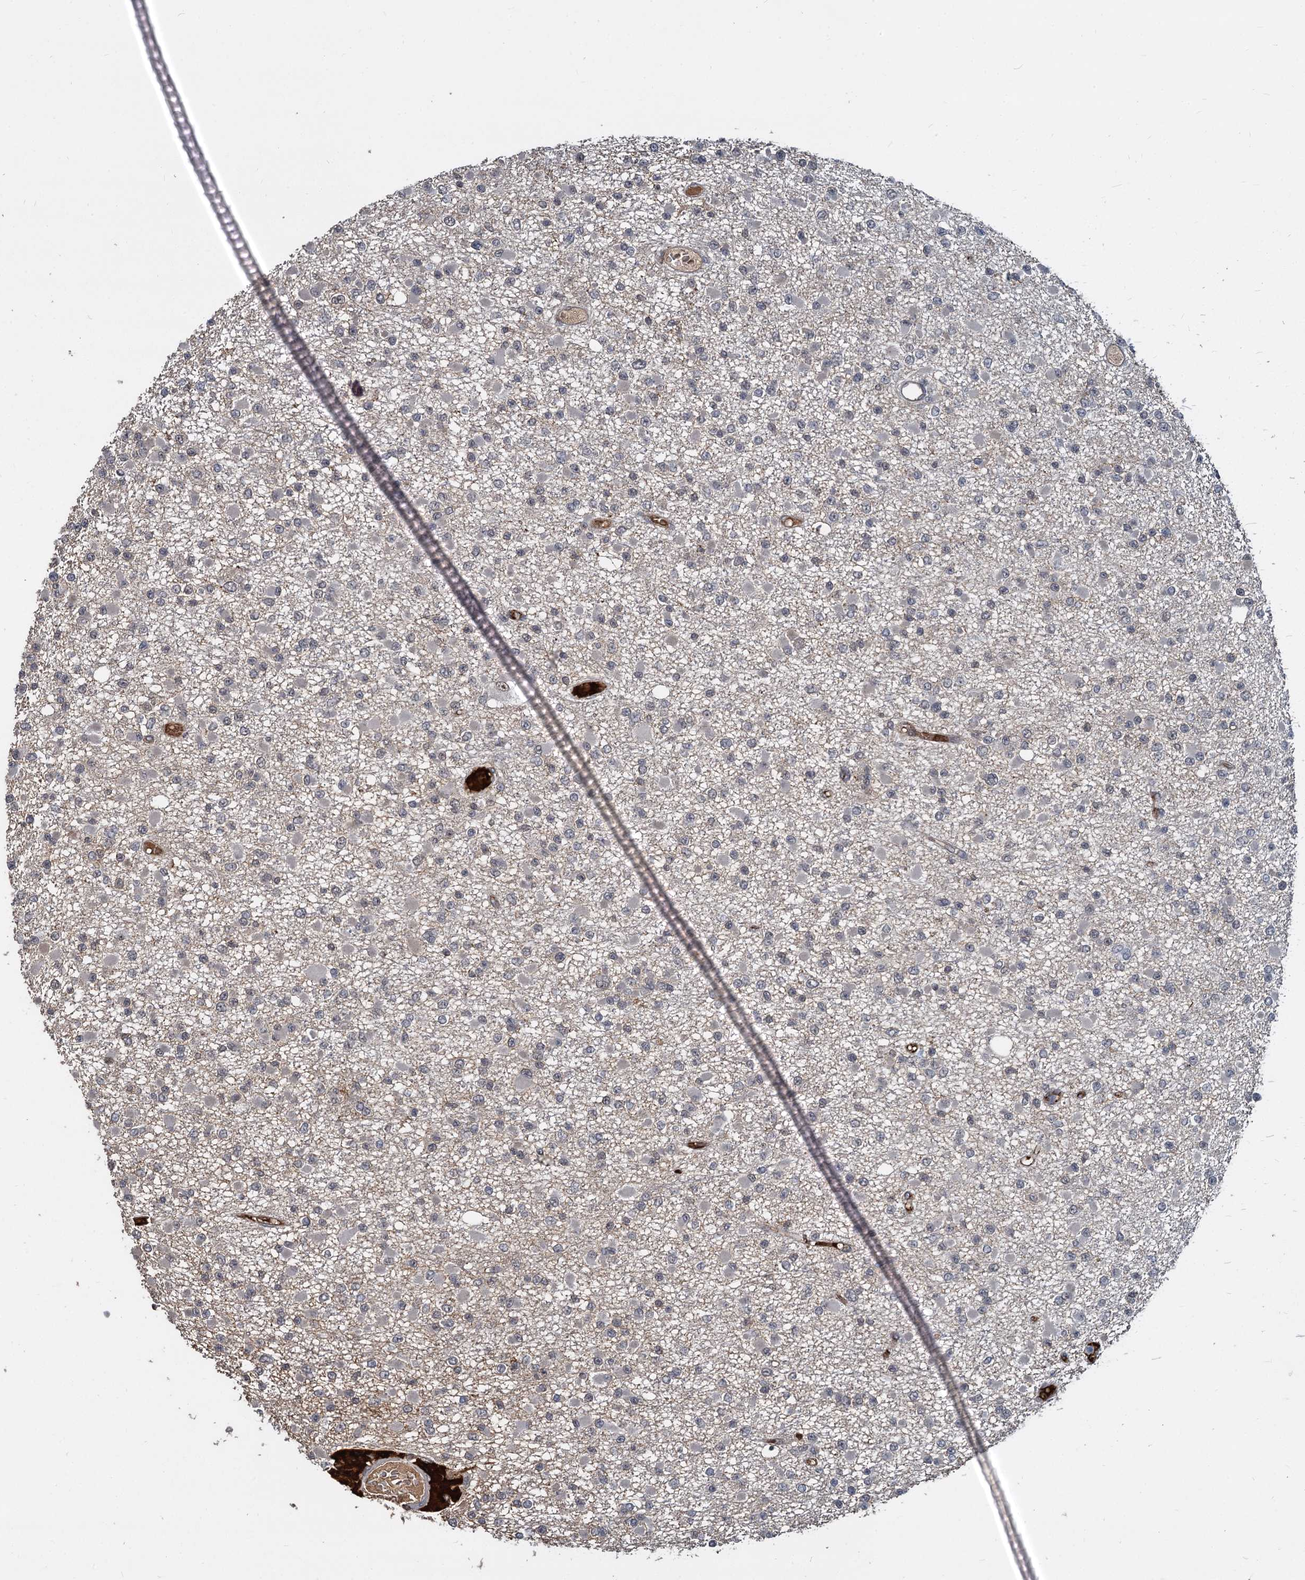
{"staining": {"intensity": "negative", "quantity": "none", "location": "none"}, "tissue": "glioma", "cell_type": "Tumor cells", "image_type": "cancer", "snomed": [{"axis": "morphology", "description": "Glioma, malignant, Low grade"}, {"axis": "topography", "description": "Brain"}], "caption": "An immunohistochemistry (IHC) image of malignant glioma (low-grade) is shown. There is no staining in tumor cells of malignant glioma (low-grade).", "gene": "FANCI", "patient": {"sex": "female", "age": 22}}